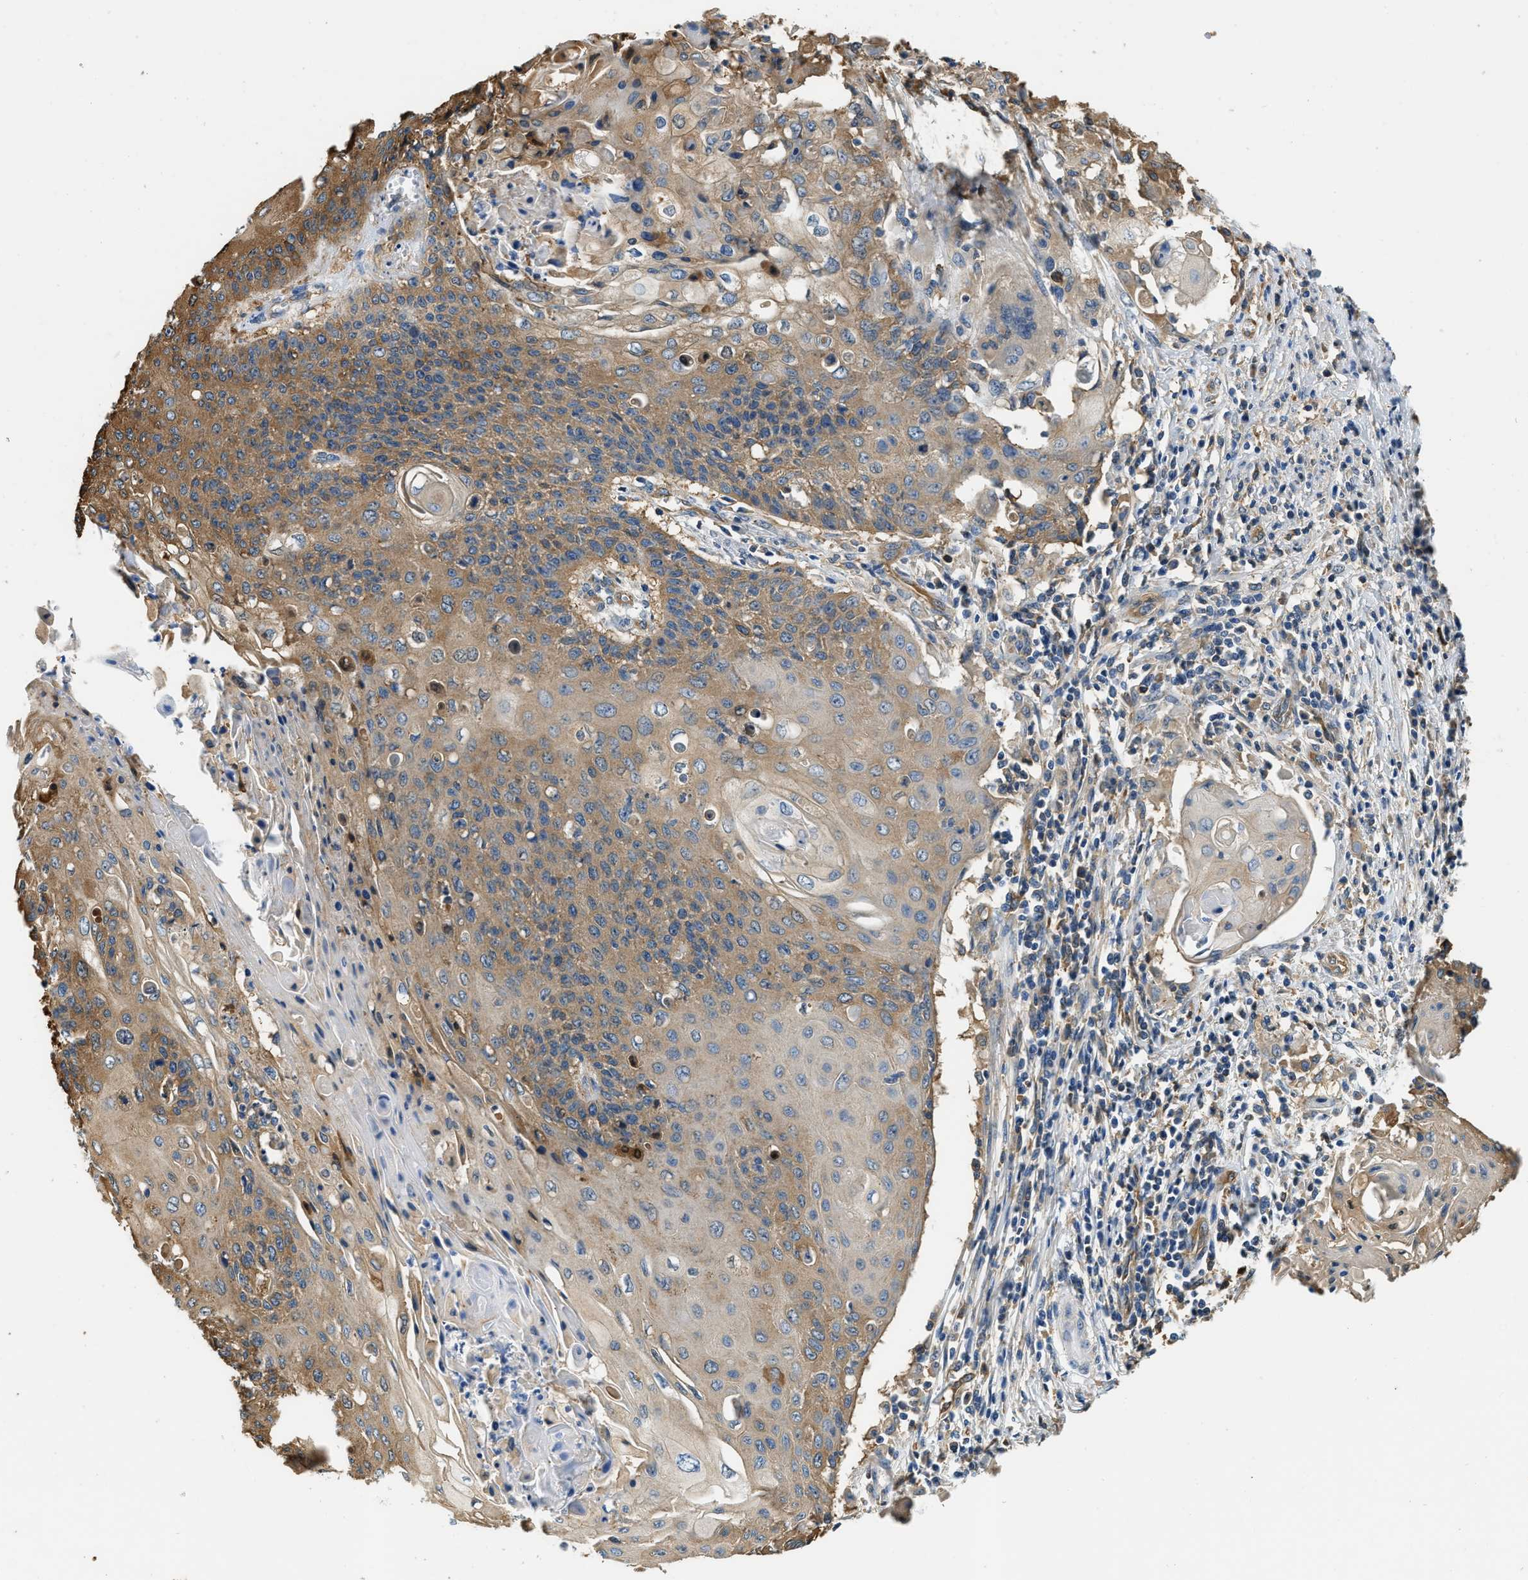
{"staining": {"intensity": "moderate", "quantity": ">75%", "location": "cytoplasmic/membranous"}, "tissue": "cervical cancer", "cell_type": "Tumor cells", "image_type": "cancer", "snomed": [{"axis": "morphology", "description": "Squamous cell carcinoma, NOS"}, {"axis": "topography", "description": "Cervix"}], "caption": "Immunohistochemical staining of human cervical cancer (squamous cell carcinoma) exhibits moderate cytoplasmic/membranous protein positivity in about >75% of tumor cells.", "gene": "PPP2R1B", "patient": {"sex": "female", "age": 39}}